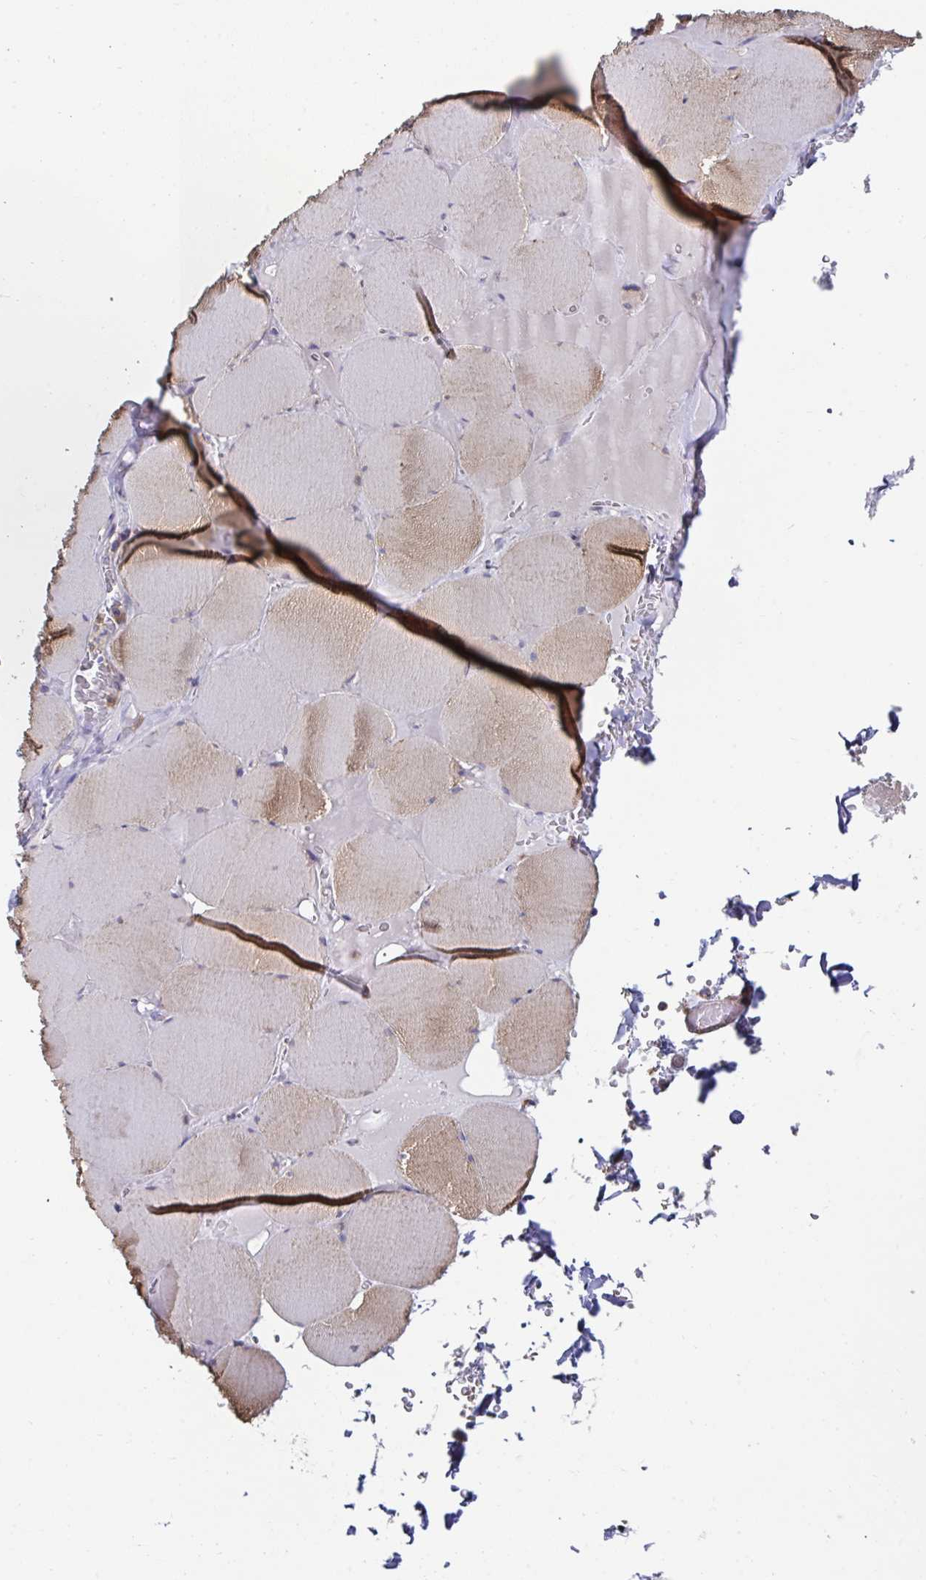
{"staining": {"intensity": "moderate", "quantity": "25%-75%", "location": "cytoplasmic/membranous"}, "tissue": "skeletal muscle", "cell_type": "Myocytes", "image_type": "normal", "snomed": [{"axis": "morphology", "description": "Normal tissue, NOS"}, {"axis": "topography", "description": "Skeletal muscle"}, {"axis": "topography", "description": "Head-Neck"}], "caption": "Skeletal muscle stained with immunohistochemistry displays moderate cytoplasmic/membranous expression in approximately 25%-75% of myocytes.", "gene": "DZANK1", "patient": {"sex": "male", "age": 66}}